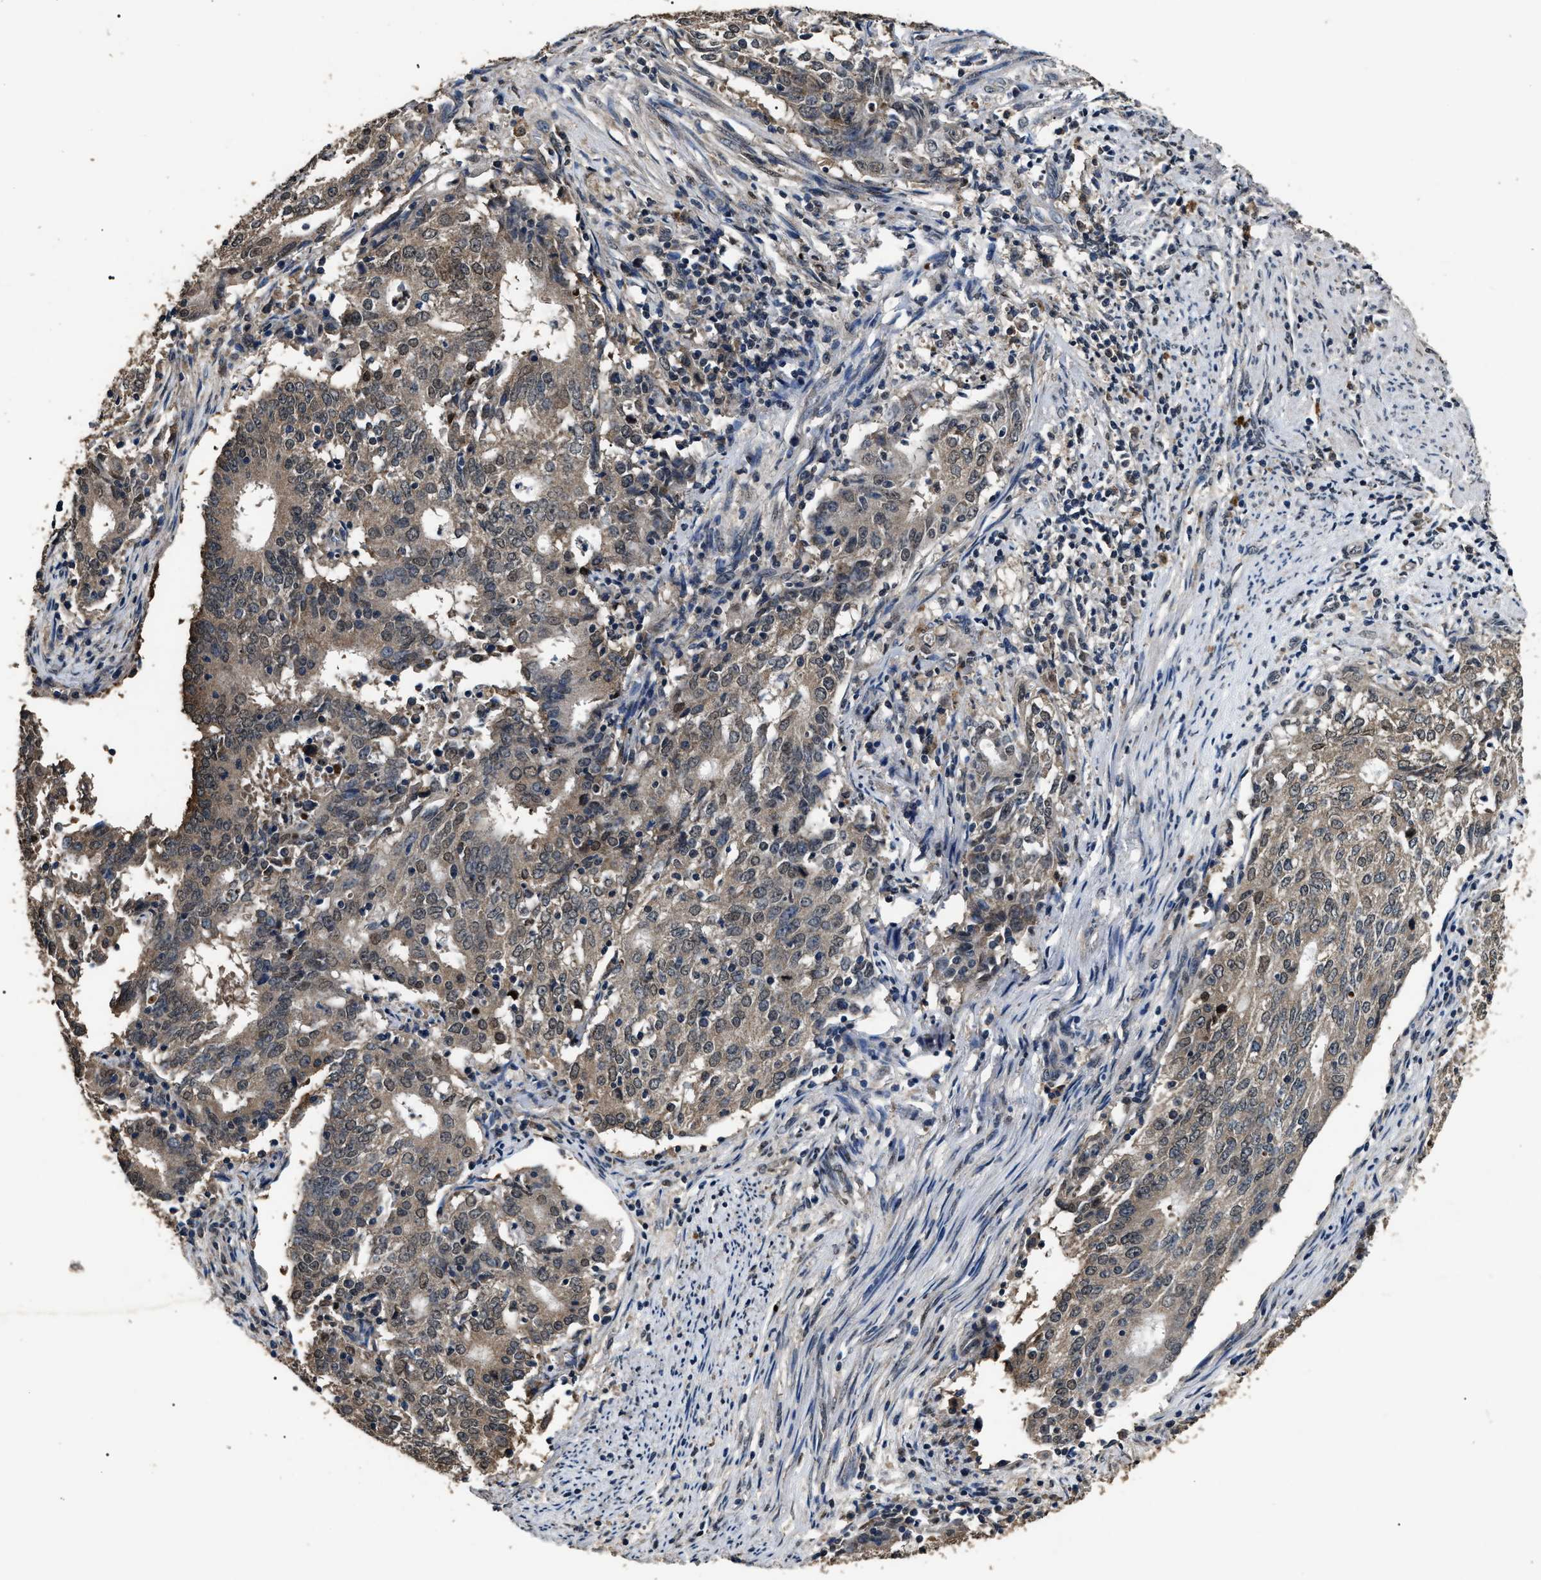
{"staining": {"intensity": "weak", "quantity": ">75%", "location": "cytoplasmic/membranous,nuclear"}, "tissue": "cervical cancer", "cell_type": "Tumor cells", "image_type": "cancer", "snomed": [{"axis": "morphology", "description": "Adenocarcinoma, NOS"}, {"axis": "topography", "description": "Cervix"}], "caption": "Immunohistochemical staining of human adenocarcinoma (cervical) demonstrates low levels of weak cytoplasmic/membranous and nuclear expression in about >75% of tumor cells. The staining was performed using DAB (3,3'-diaminobenzidine), with brown indicating positive protein expression. Nuclei are stained blue with hematoxylin.", "gene": "ANP32E", "patient": {"sex": "female", "age": 44}}